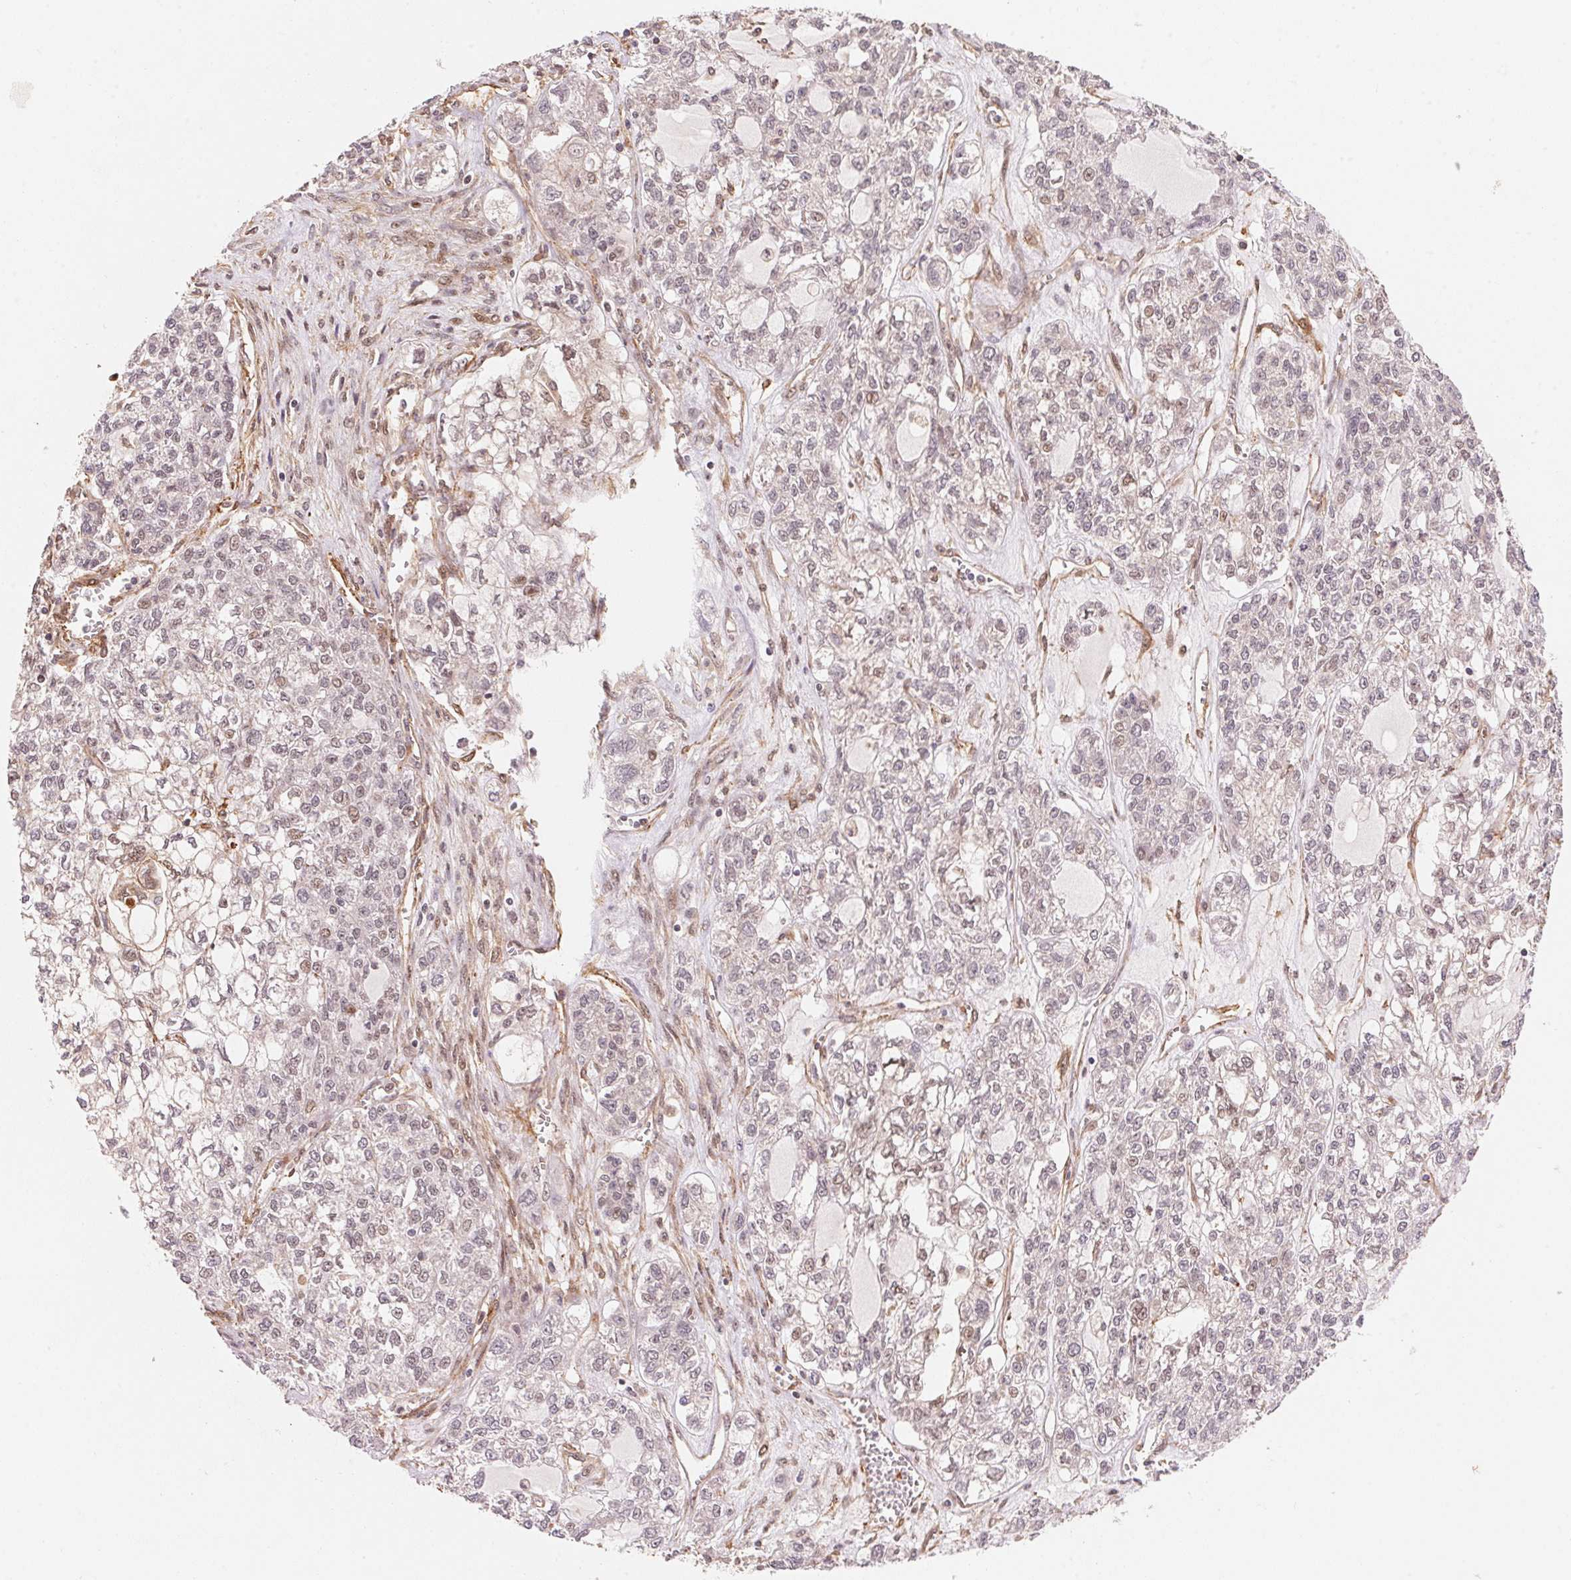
{"staining": {"intensity": "moderate", "quantity": "<25%", "location": "nuclear"}, "tissue": "ovarian cancer", "cell_type": "Tumor cells", "image_type": "cancer", "snomed": [{"axis": "morphology", "description": "Carcinoma, endometroid"}, {"axis": "topography", "description": "Ovary"}], "caption": "Protein expression analysis of human ovarian cancer (endometroid carcinoma) reveals moderate nuclear expression in about <25% of tumor cells. (IHC, brightfield microscopy, high magnification).", "gene": "TNIP2", "patient": {"sex": "female", "age": 64}}